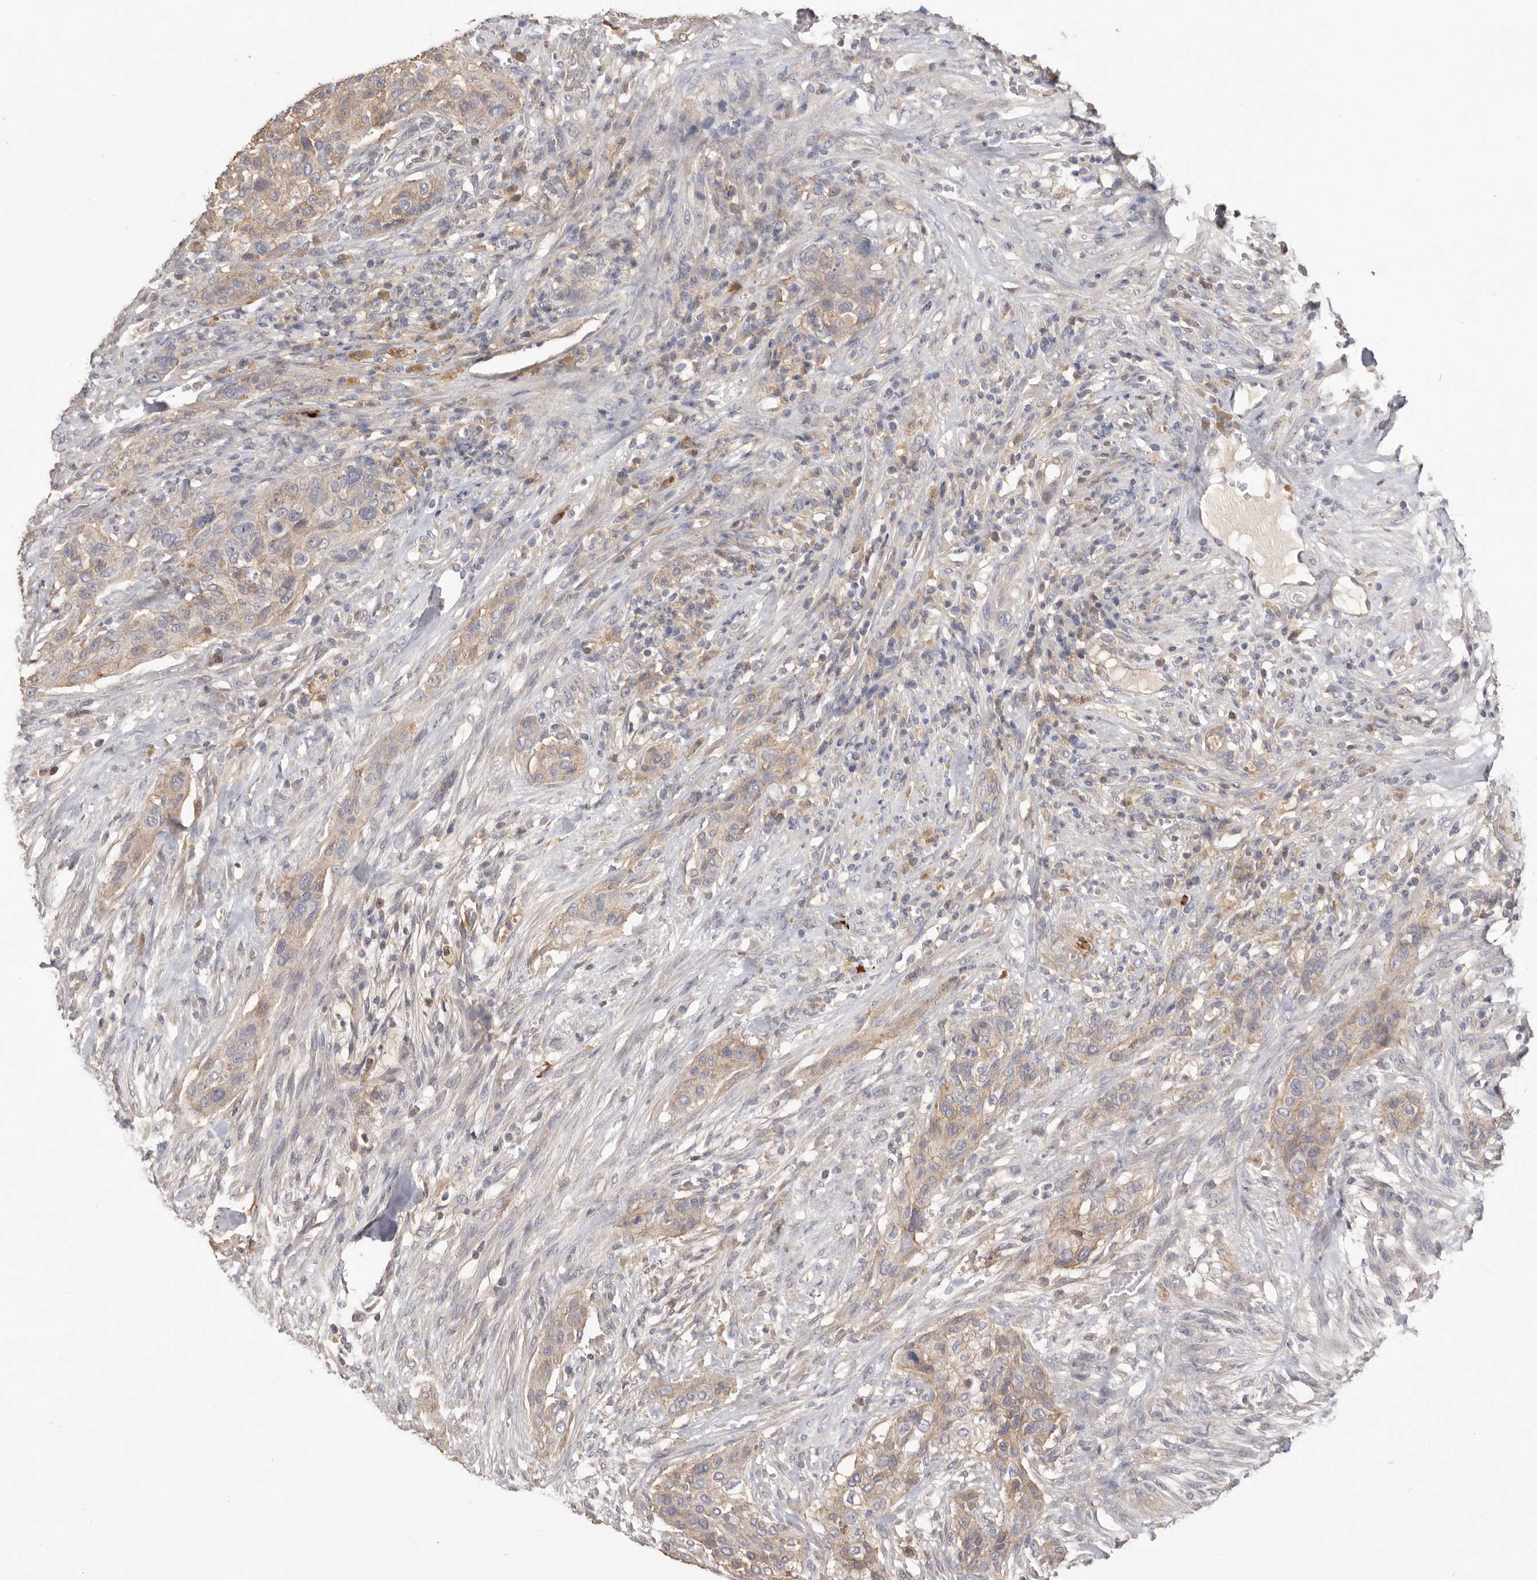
{"staining": {"intensity": "weak", "quantity": ">75%", "location": "cytoplasmic/membranous"}, "tissue": "urothelial cancer", "cell_type": "Tumor cells", "image_type": "cancer", "snomed": [{"axis": "morphology", "description": "Urothelial carcinoma, High grade"}, {"axis": "topography", "description": "Urinary bladder"}], "caption": "This is a photomicrograph of immunohistochemistry staining of high-grade urothelial carcinoma, which shows weak staining in the cytoplasmic/membranous of tumor cells.", "gene": "HCAR2", "patient": {"sex": "male", "age": 35}}